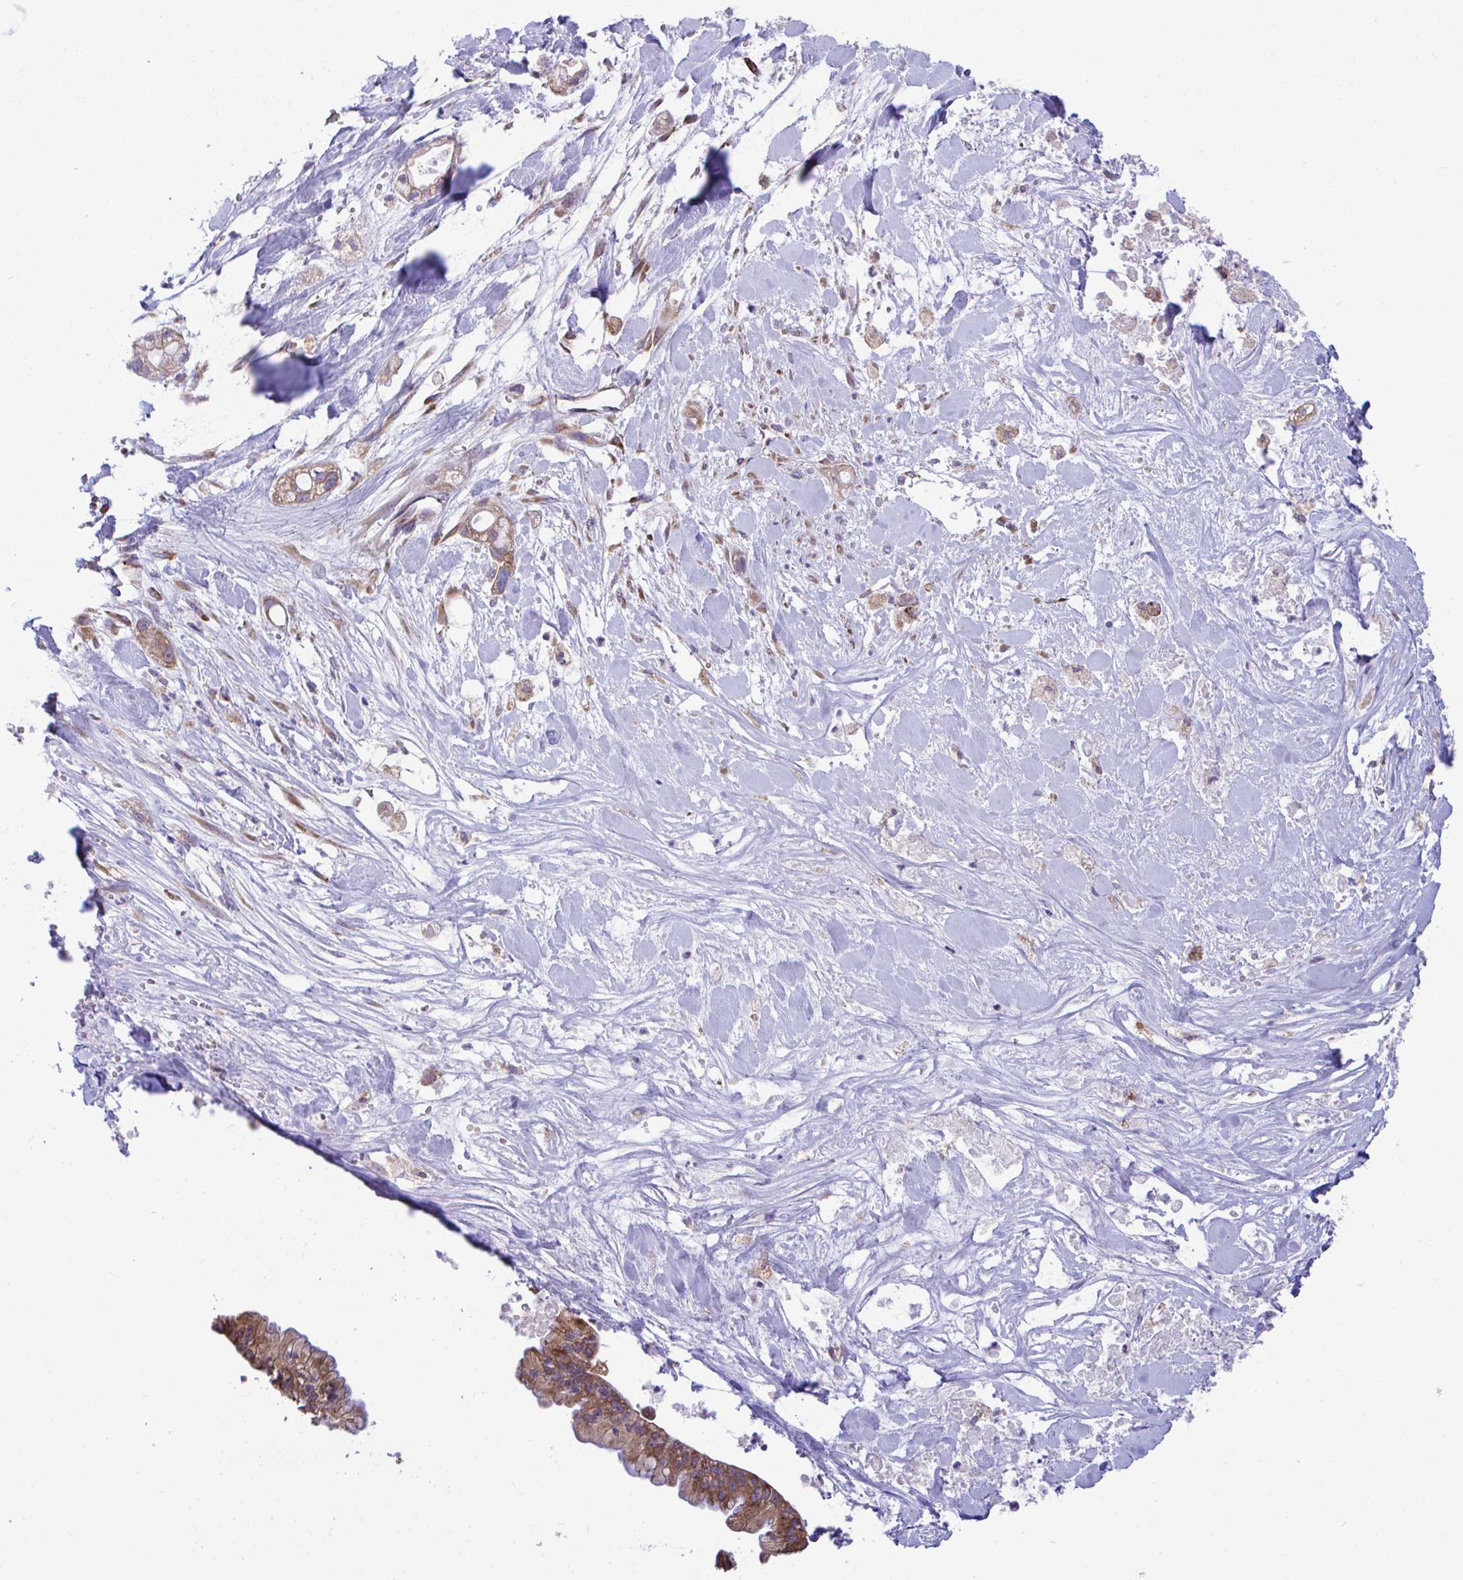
{"staining": {"intensity": "moderate", "quantity": ">75%", "location": "cytoplasmic/membranous"}, "tissue": "pancreatic cancer", "cell_type": "Tumor cells", "image_type": "cancer", "snomed": [{"axis": "morphology", "description": "Adenocarcinoma, NOS"}, {"axis": "topography", "description": "Pancreas"}], "caption": "Human pancreatic cancer (adenocarcinoma) stained for a protein (brown) exhibits moderate cytoplasmic/membranous positive expression in approximately >75% of tumor cells.", "gene": "PIGK", "patient": {"sex": "male", "age": 44}}